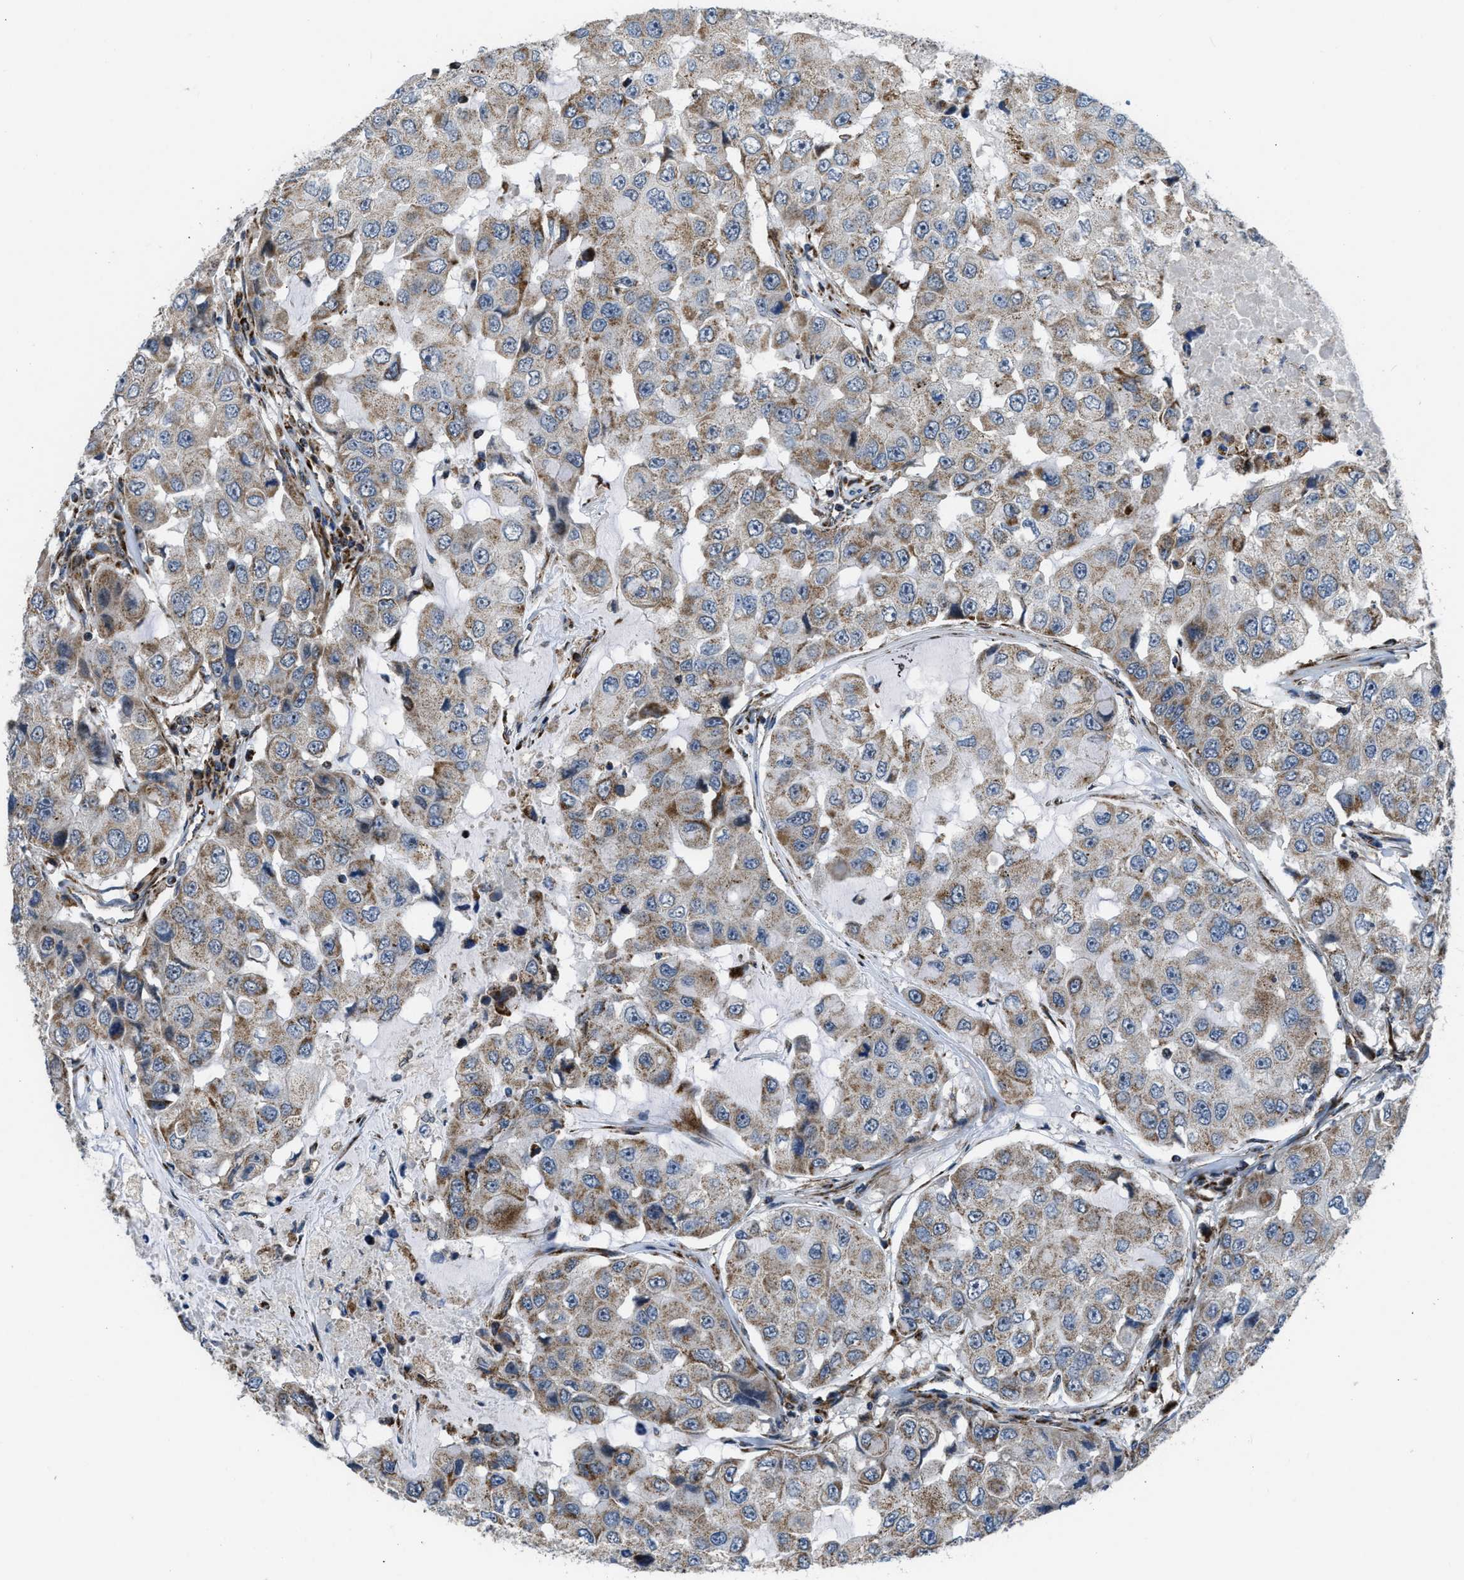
{"staining": {"intensity": "moderate", "quantity": "25%-75%", "location": "cytoplasmic/membranous"}, "tissue": "breast cancer", "cell_type": "Tumor cells", "image_type": "cancer", "snomed": [{"axis": "morphology", "description": "Duct carcinoma"}, {"axis": "topography", "description": "Breast"}], "caption": "Breast cancer was stained to show a protein in brown. There is medium levels of moderate cytoplasmic/membranous positivity in about 25%-75% of tumor cells. The protein is shown in brown color, while the nuclei are stained blue.", "gene": "GSDME", "patient": {"sex": "female", "age": 27}}